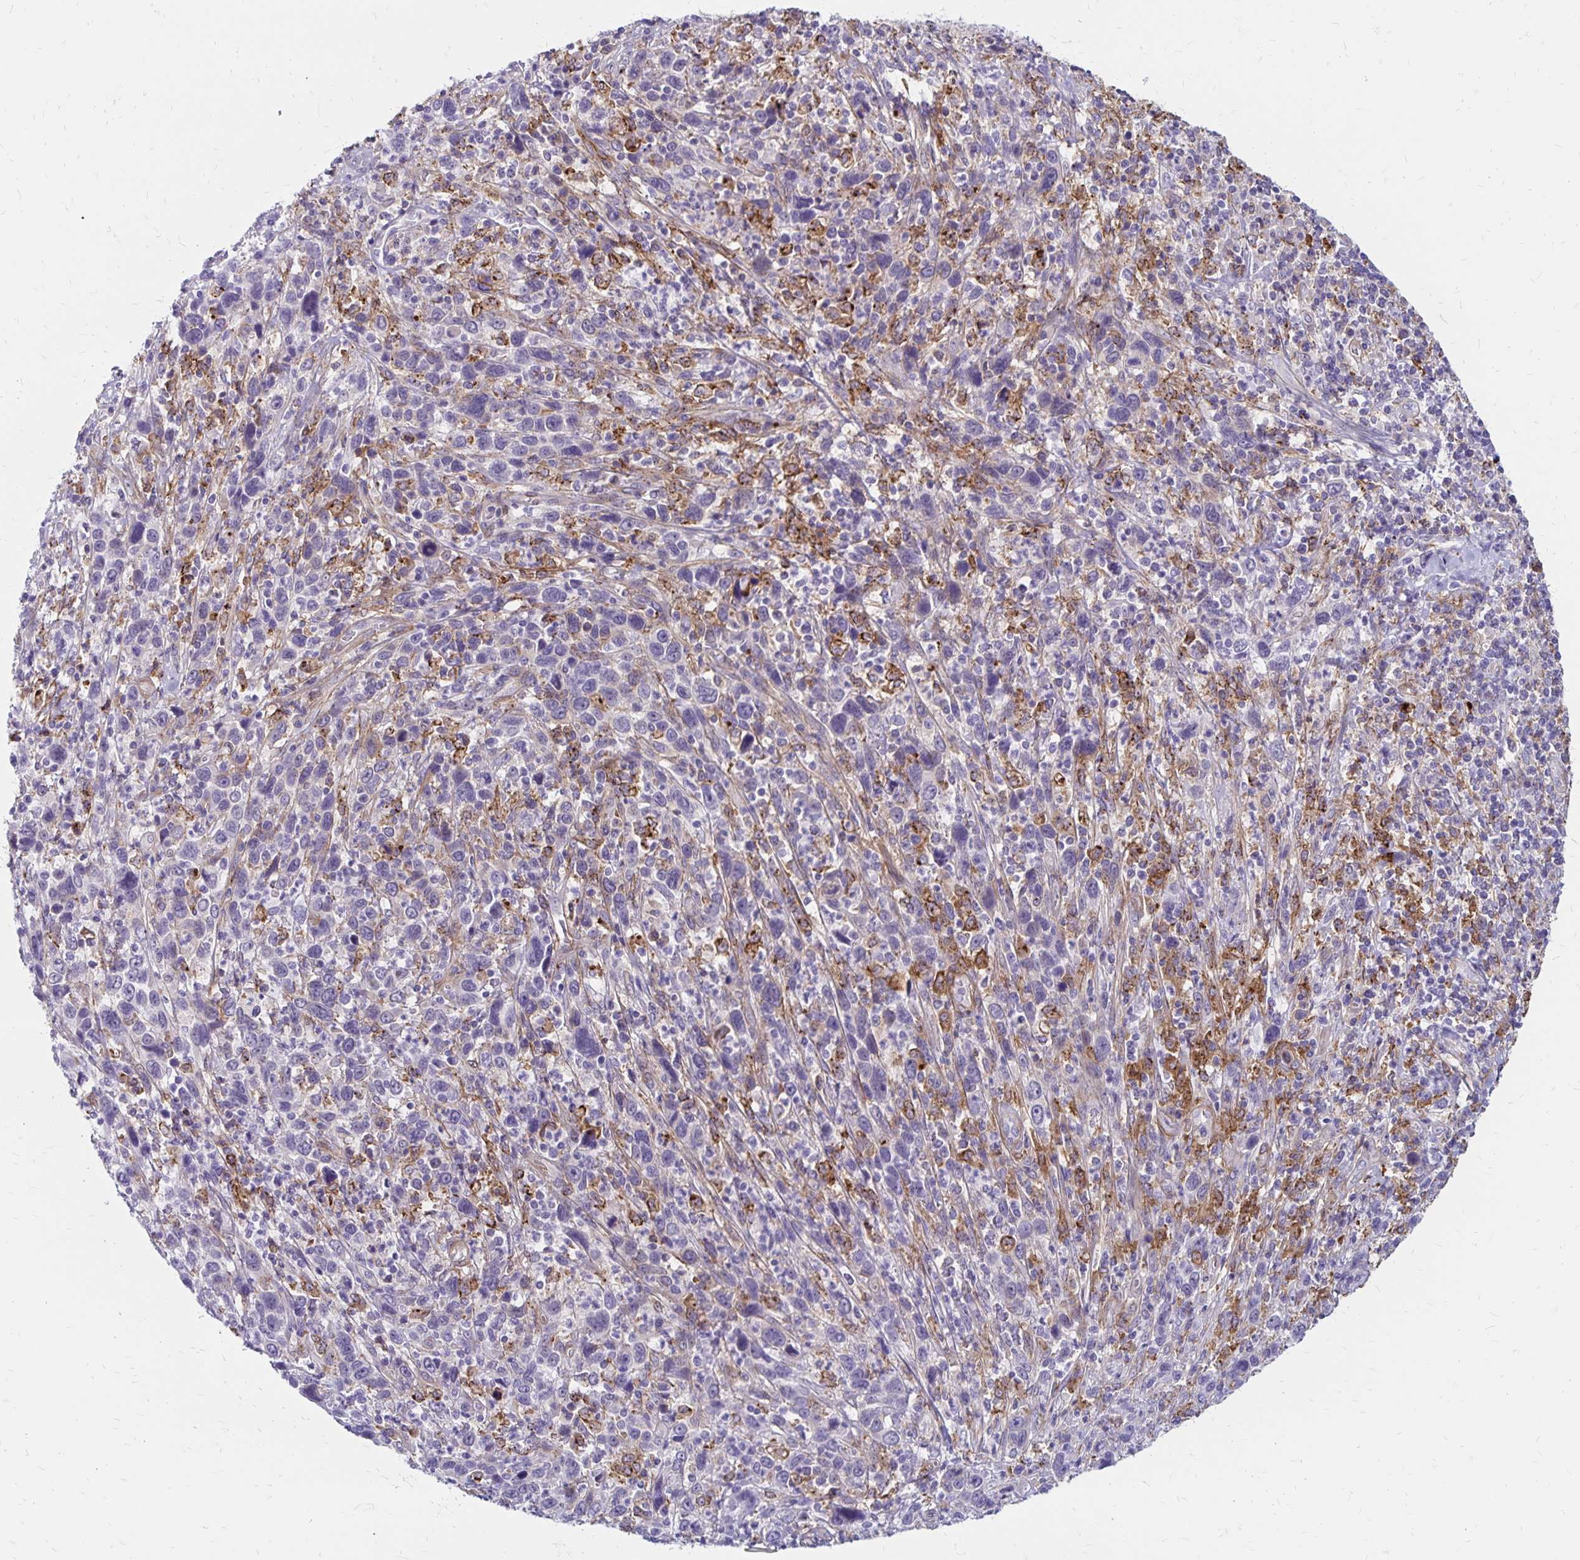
{"staining": {"intensity": "weak", "quantity": "<25%", "location": "cytoplasmic/membranous"}, "tissue": "cervical cancer", "cell_type": "Tumor cells", "image_type": "cancer", "snomed": [{"axis": "morphology", "description": "Squamous cell carcinoma, NOS"}, {"axis": "topography", "description": "Cervix"}], "caption": "DAB (3,3'-diaminobenzidine) immunohistochemical staining of squamous cell carcinoma (cervical) reveals no significant staining in tumor cells.", "gene": "TNS3", "patient": {"sex": "female", "age": 46}}